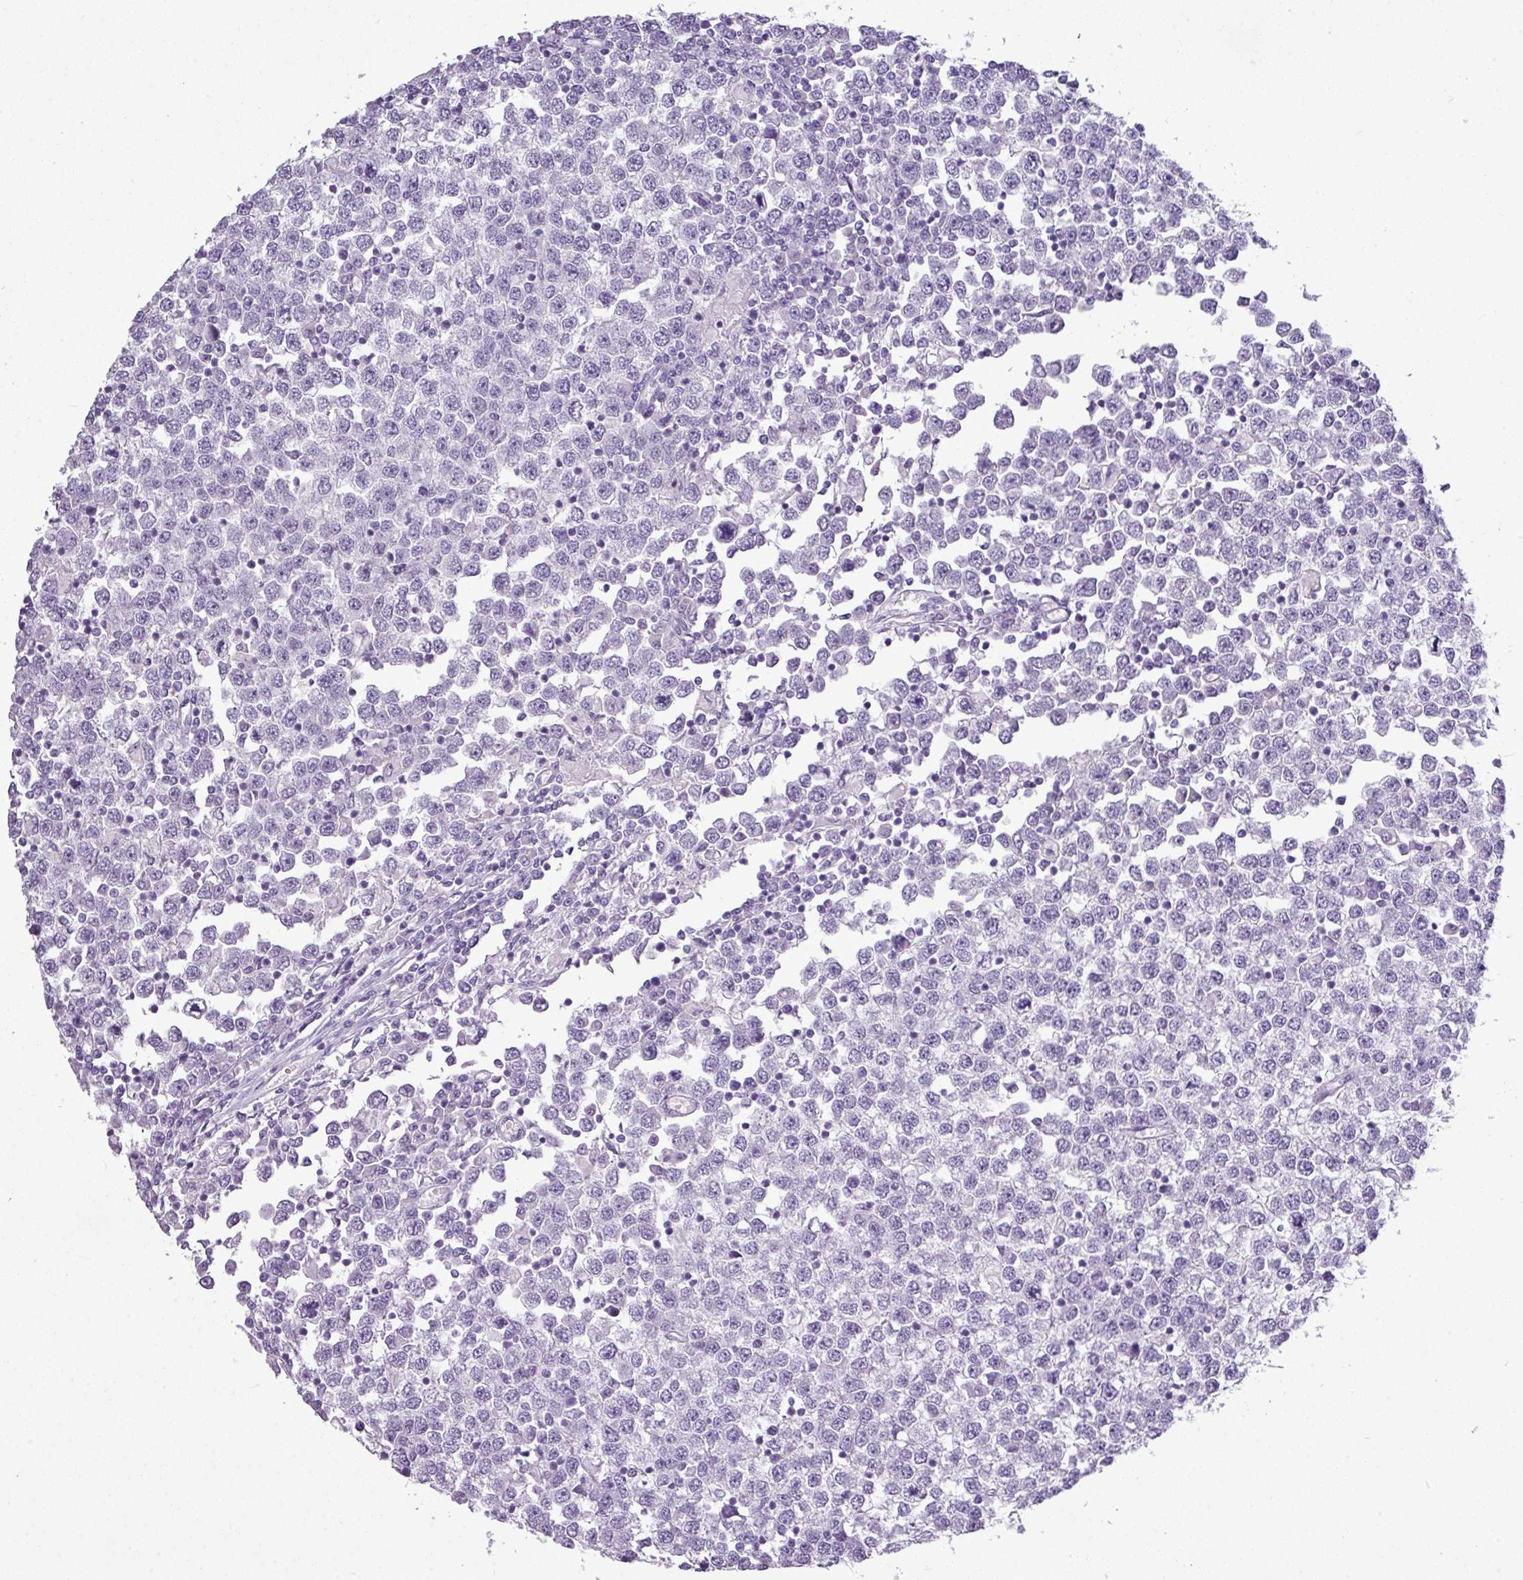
{"staining": {"intensity": "negative", "quantity": "none", "location": "none"}, "tissue": "testis cancer", "cell_type": "Tumor cells", "image_type": "cancer", "snomed": [{"axis": "morphology", "description": "Seminoma, NOS"}, {"axis": "topography", "description": "Testis"}], "caption": "The histopathology image displays no significant staining in tumor cells of testis cancer.", "gene": "TMEM91", "patient": {"sex": "male", "age": 65}}